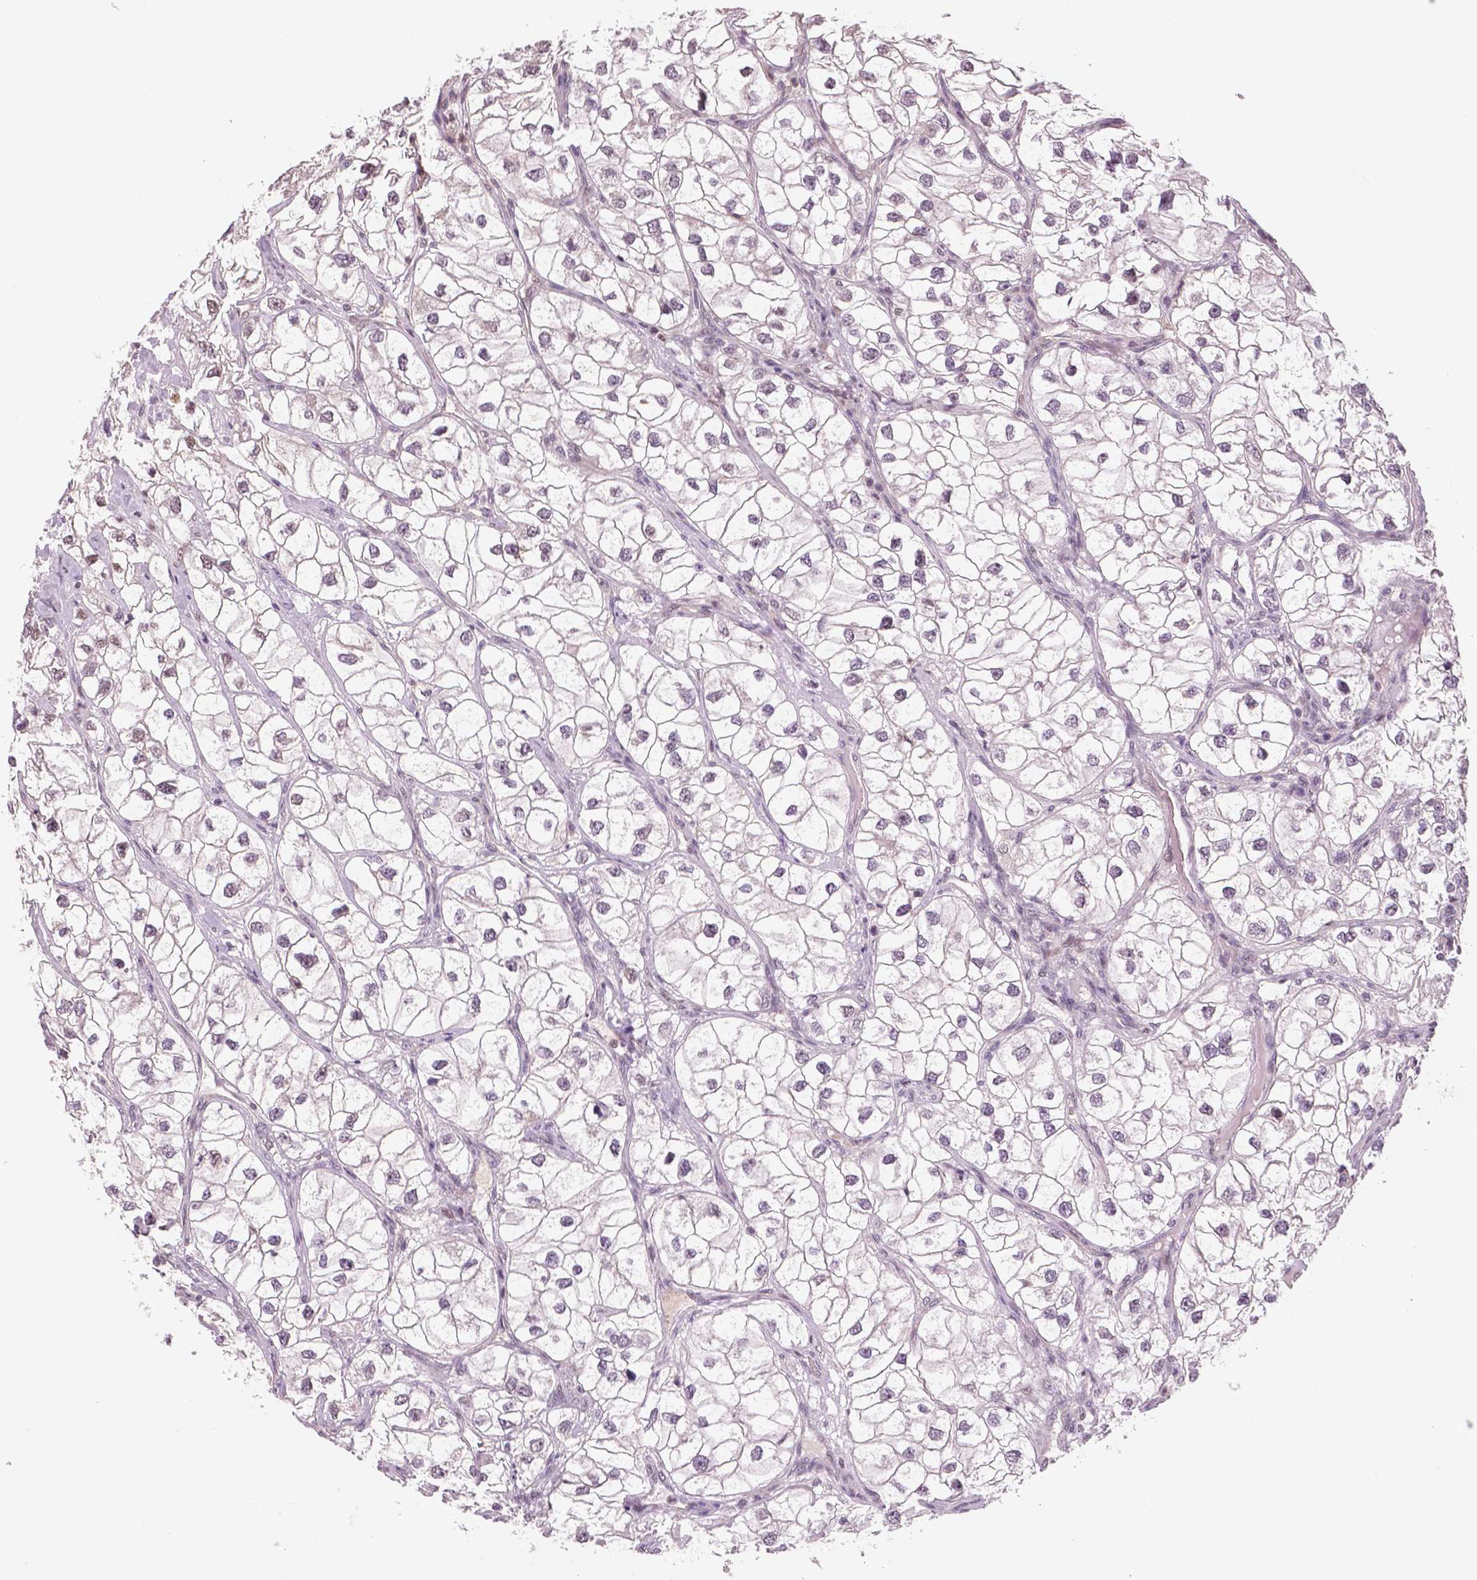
{"staining": {"intensity": "negative", "quantity": "none", "location": "none"}, "tissue": "renal cancer", "cell_type": "Tumor cells", "image_type": "cancer", "snomed": [{"axis": "morphology", "description": "Adenocarcinoma, NOS"}, {"axis": "topography", "description": "Kidney"}], "caption": "Renal adenocarcinoma stained for a protein using immunohistochemistry (IHC) displays no expression tumor cells.", "gene": "STAT3", "patient": {"sex": "male", "age": 59}}